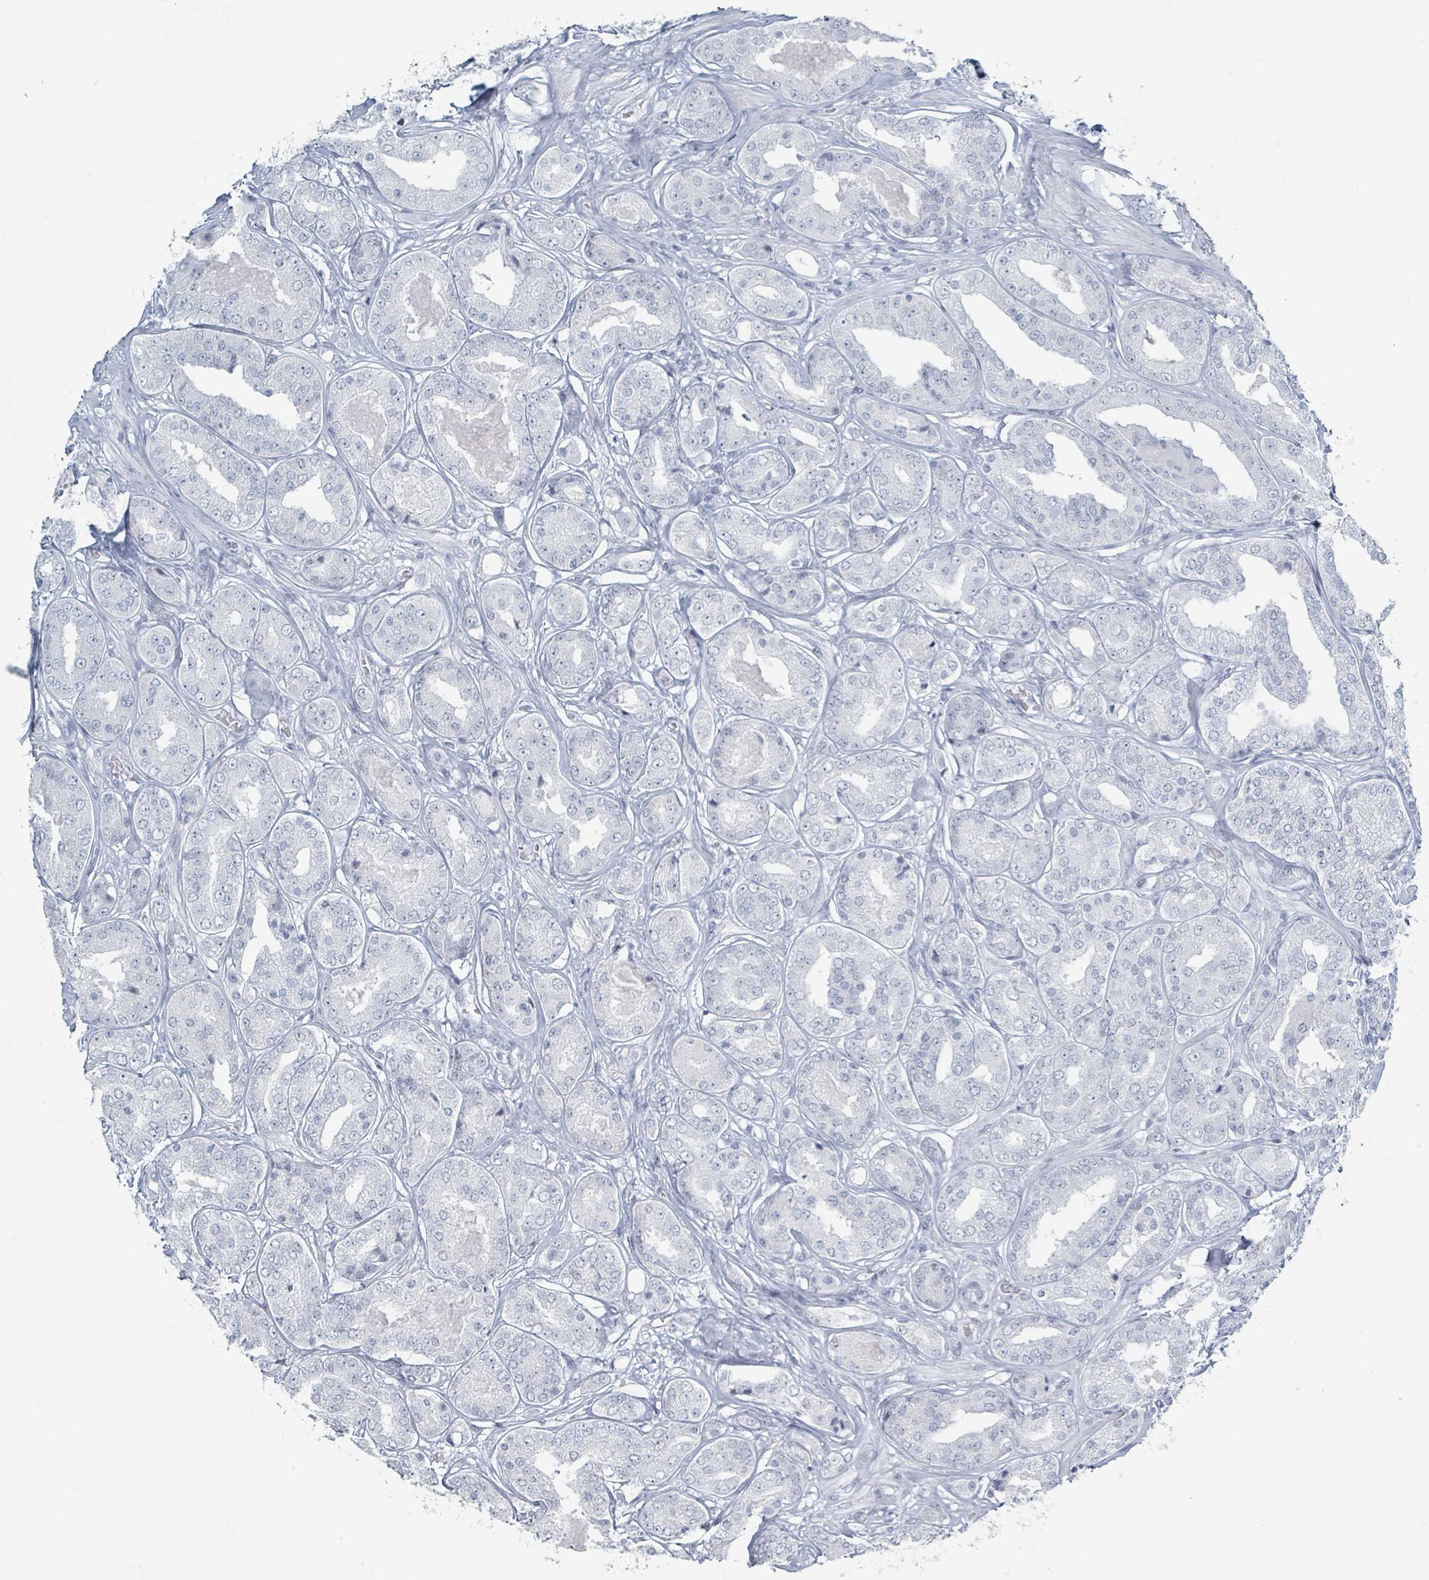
{"staining": {"intensity": "negative", "quantity": "none", "location": "none"}, "tissue": "prostate cancer", "cell_type": "Tumor cells", "image_type": "cancer", "snomed": [{"axis": "morphology", "description": "Adenocarcinoma, High grade"}, {"axis": "topography", "description": "Prostate"}], "caption": "Human prostate adenocarcinoma (high-grade) stained for a protein using immunohistochemistry displays no staining in tumor cells.", "gene": "GPR15LG", "patient": {"sex": "male", "age": 63}}